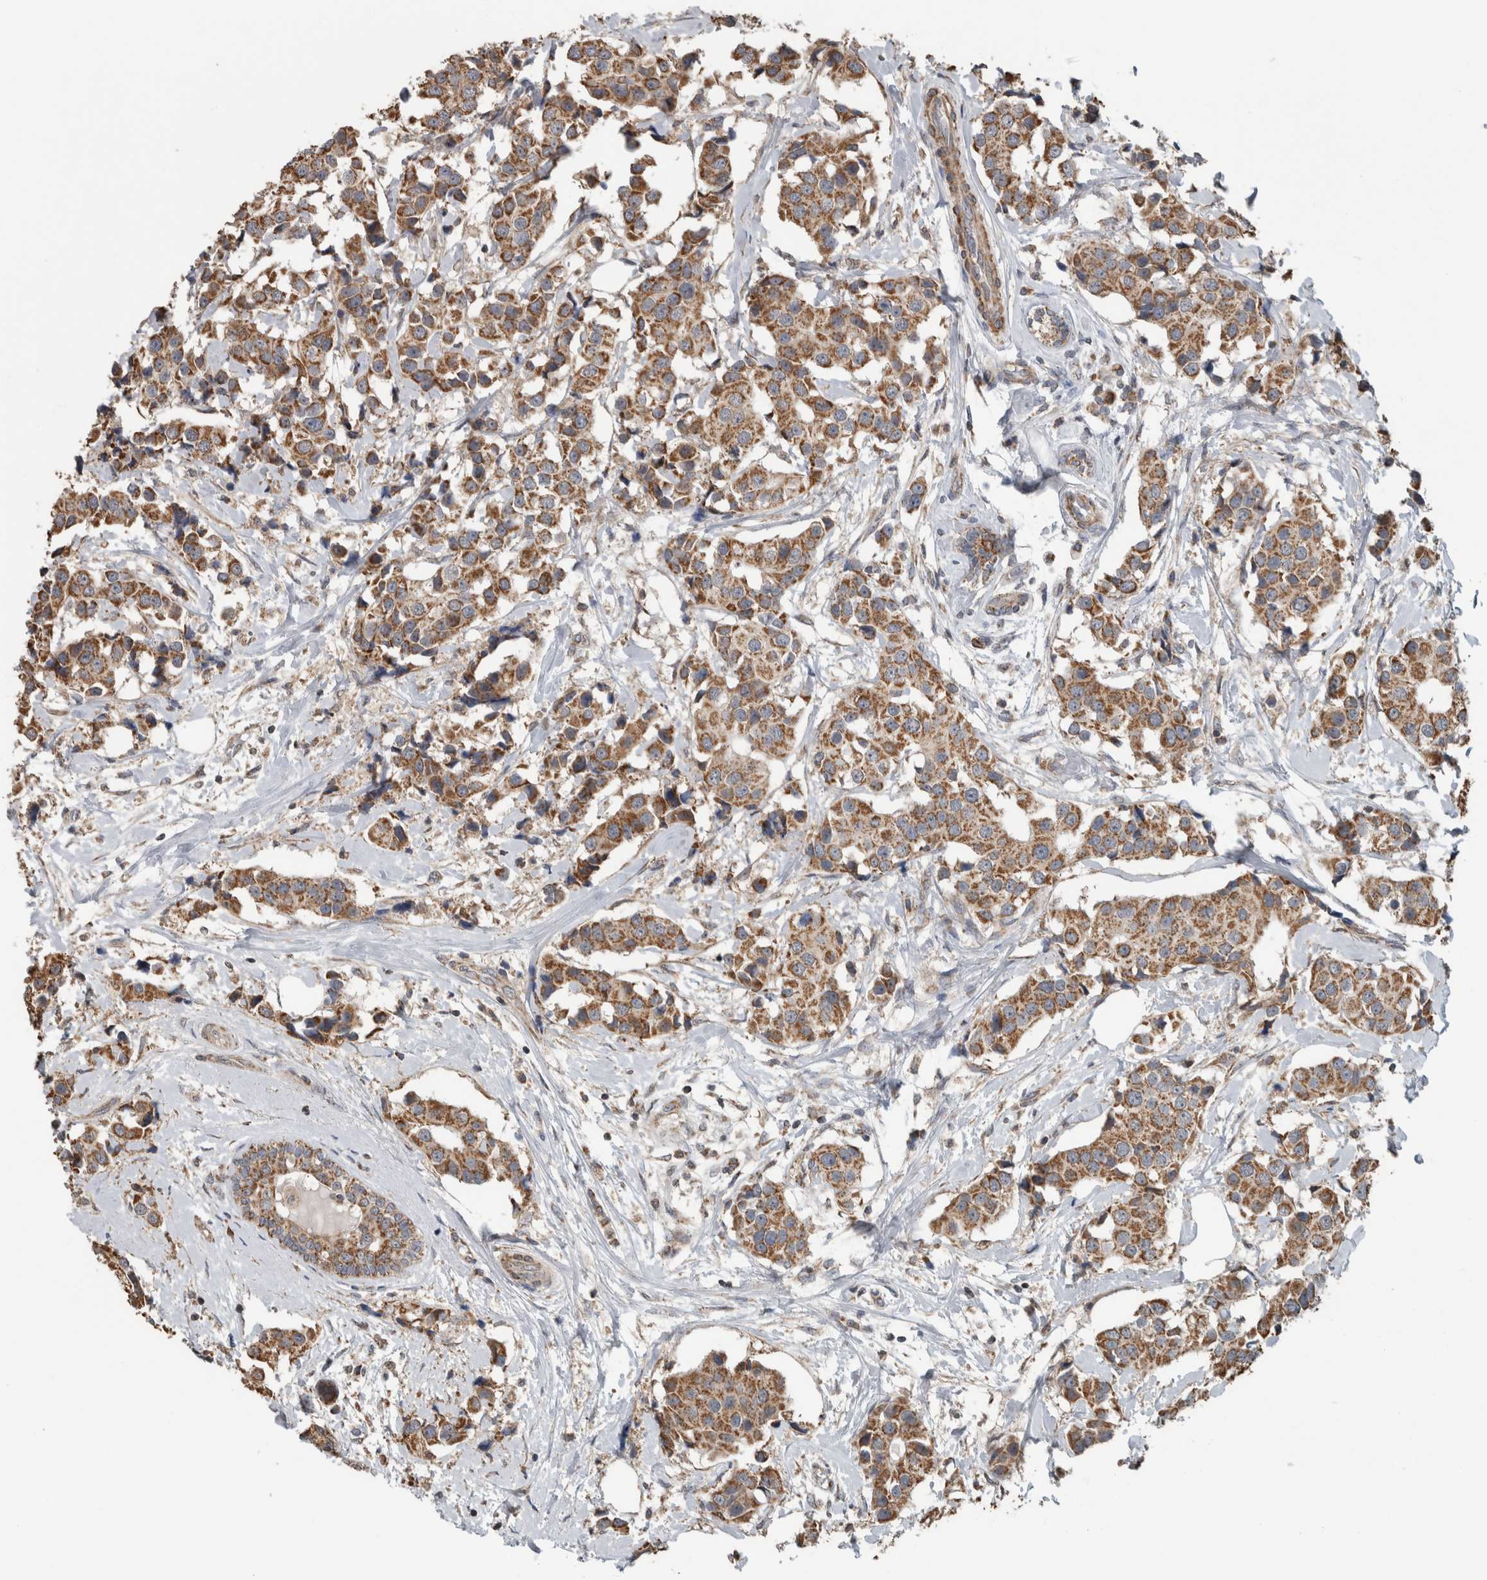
{"staining": {"intensity": "moderate", "quantity": ">75%", "location": "cytoplasmic/membranous"}, "tissue": "breast cancer", "cell_type": "Tumor cells", "image_type": "cancer", "snomed": [{"axis": "morphology", "description": "Normal tissue, NOS"}, {"axis": "morphology", "description": "Duct carcinoma"}, {"axis": "topography", "description": "Breast"}], "caption": "Immunohistochemistry image of neoplastic tissue: human breast cancer (invasive ductal carcinoma) stained using IHC displays medium levels of moderate protein expression localized specifically in the cytoplasmic/membranous of tumor cells, appearing as a cytoplasmic/membranous brown color.", "gene": "ARMC1", "patient": {"sex": "female", "age": 39}}